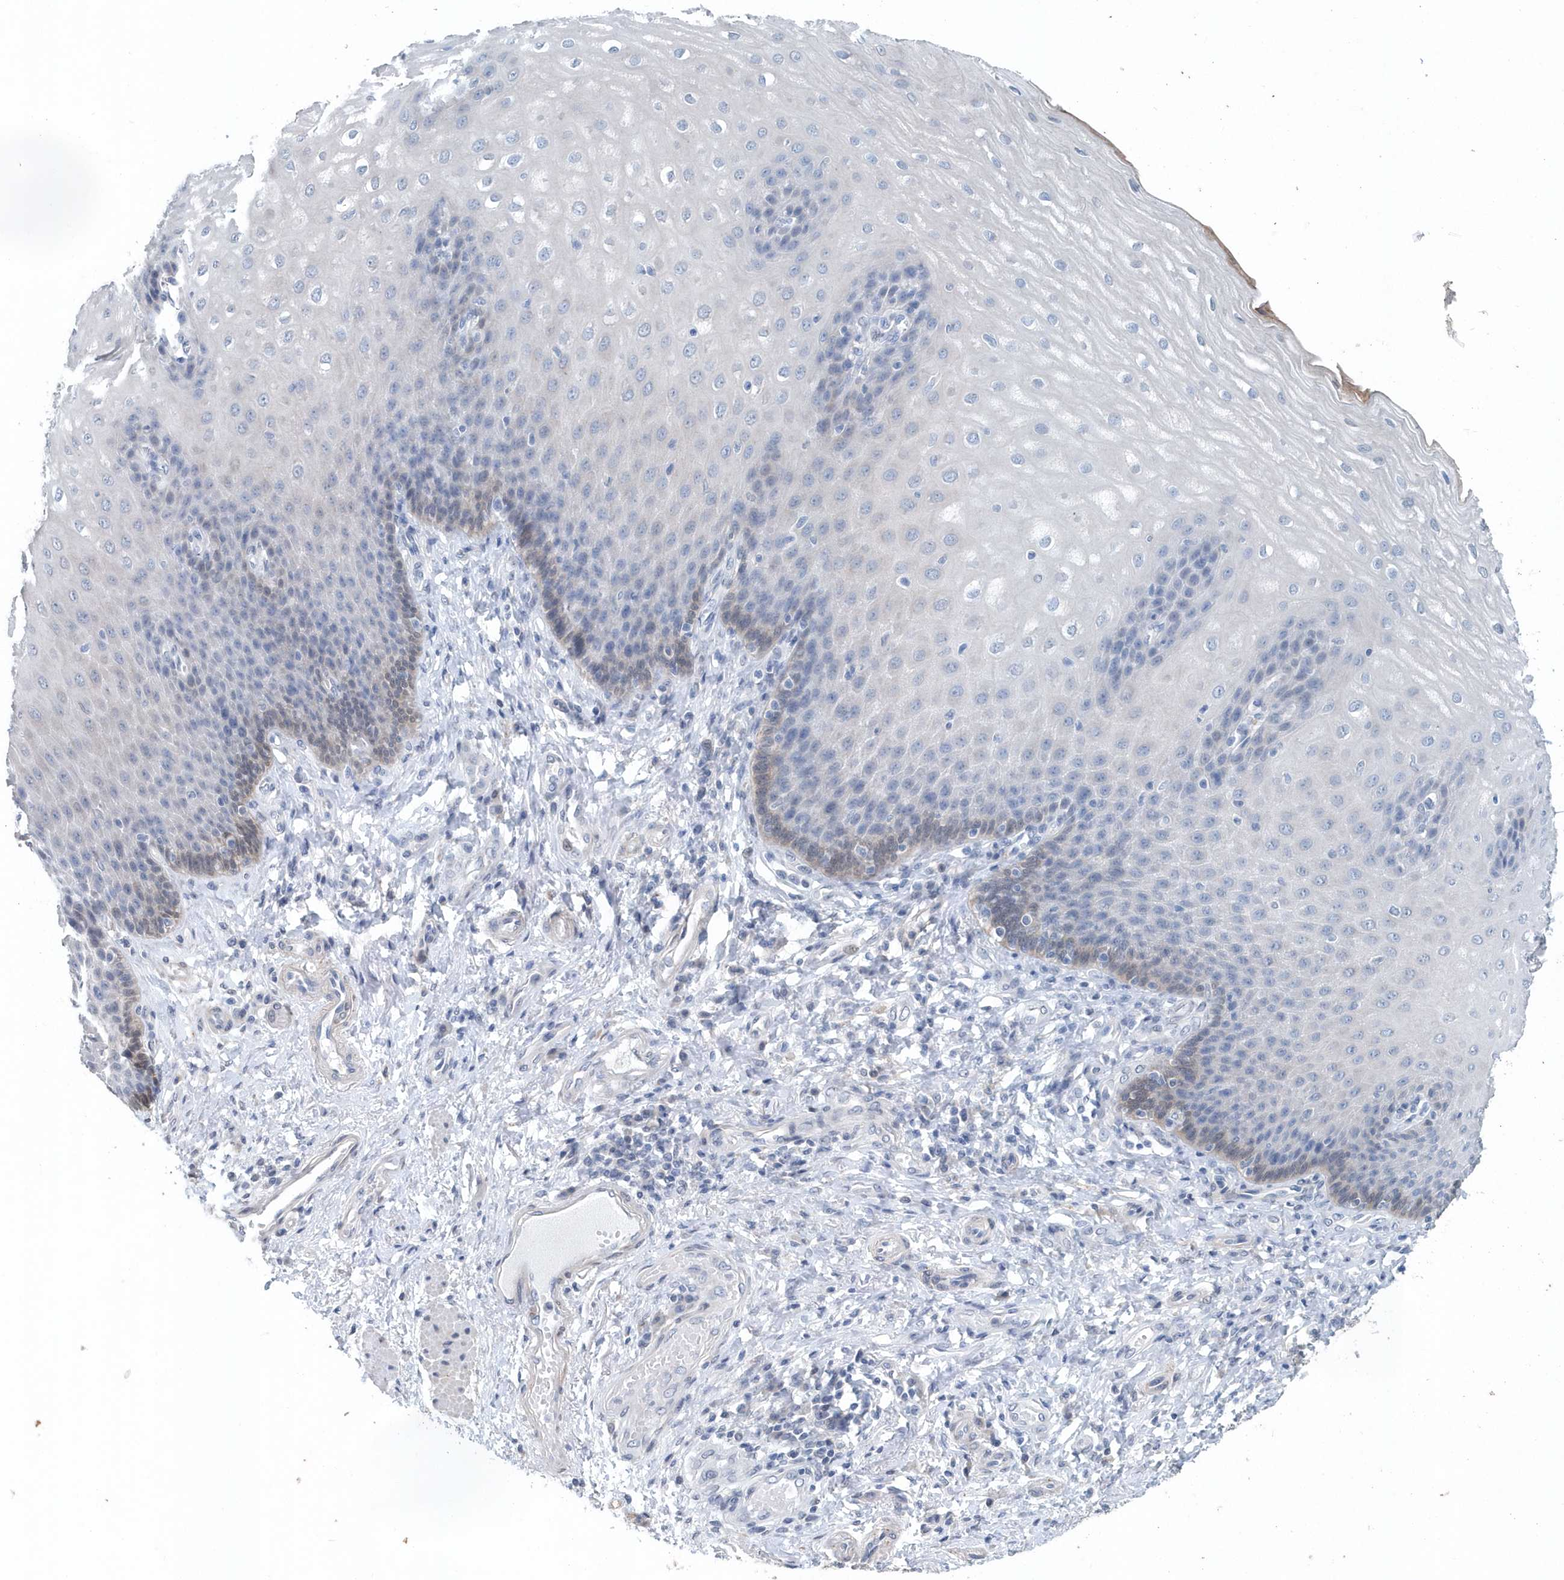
{"staining": {"intensity": "weak", "quantity": "<25%", "location": "cytoplasmic/membranous"}, "tissue": "esophagus", "cell_type": "Squamous epithelial cells", "image_type": "normal", "snomed": [{"axis": "morphology", "description": "Normal tissue, NOS"}, {"axis": "topography", "description": "Esophagus"}], "caption": "Squamous epithelial cells are negative for brown protein staining in unremarkable esophagus. (DAB (3,3'-diaminobenzidine) immunohistochemistry (IHC) with hematoxylin counter stain).", "gene": "PFN2", "patient": {"sex": "male", "age": 54}}